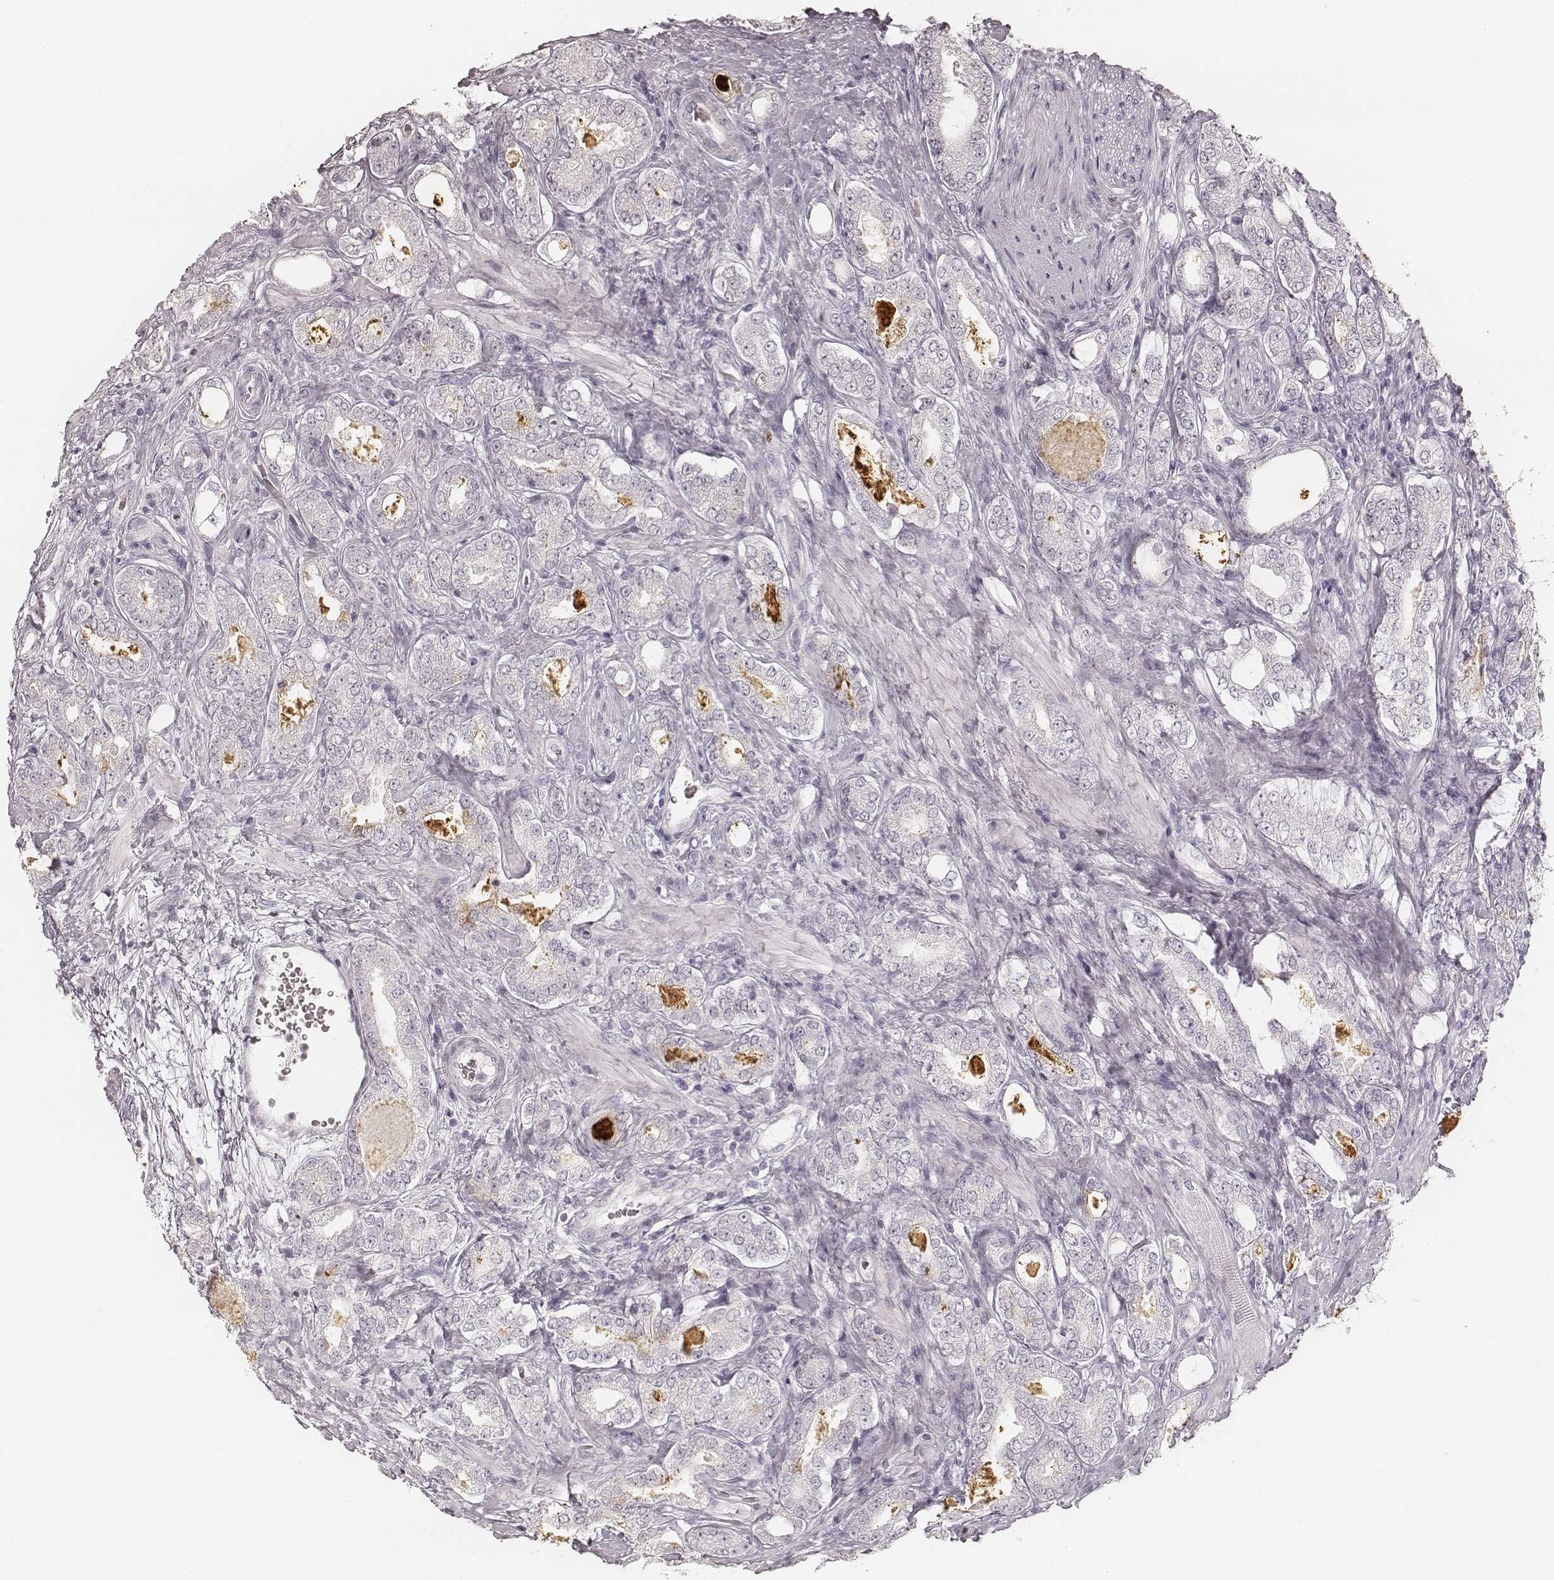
{"staining": {"intensity": "negative", "quantity": "none", "location": "none"}, "tissue": "prostate cancer", "cell_type": "Tumor cells", "image_type": "cancer", "snomed": [{"axis": "morphology", "description": "Adenocarcinoma, NOS"}, {"axis": "topography", "description": "Prostate"}], "caption": "The immunohistochemistry (IHC) photomicrograph has no significant staining in tumor cells of prostate adenocarcinoma tissue.", "gene": "TEX37", "patient": {"sex": "male", "age": 64}}